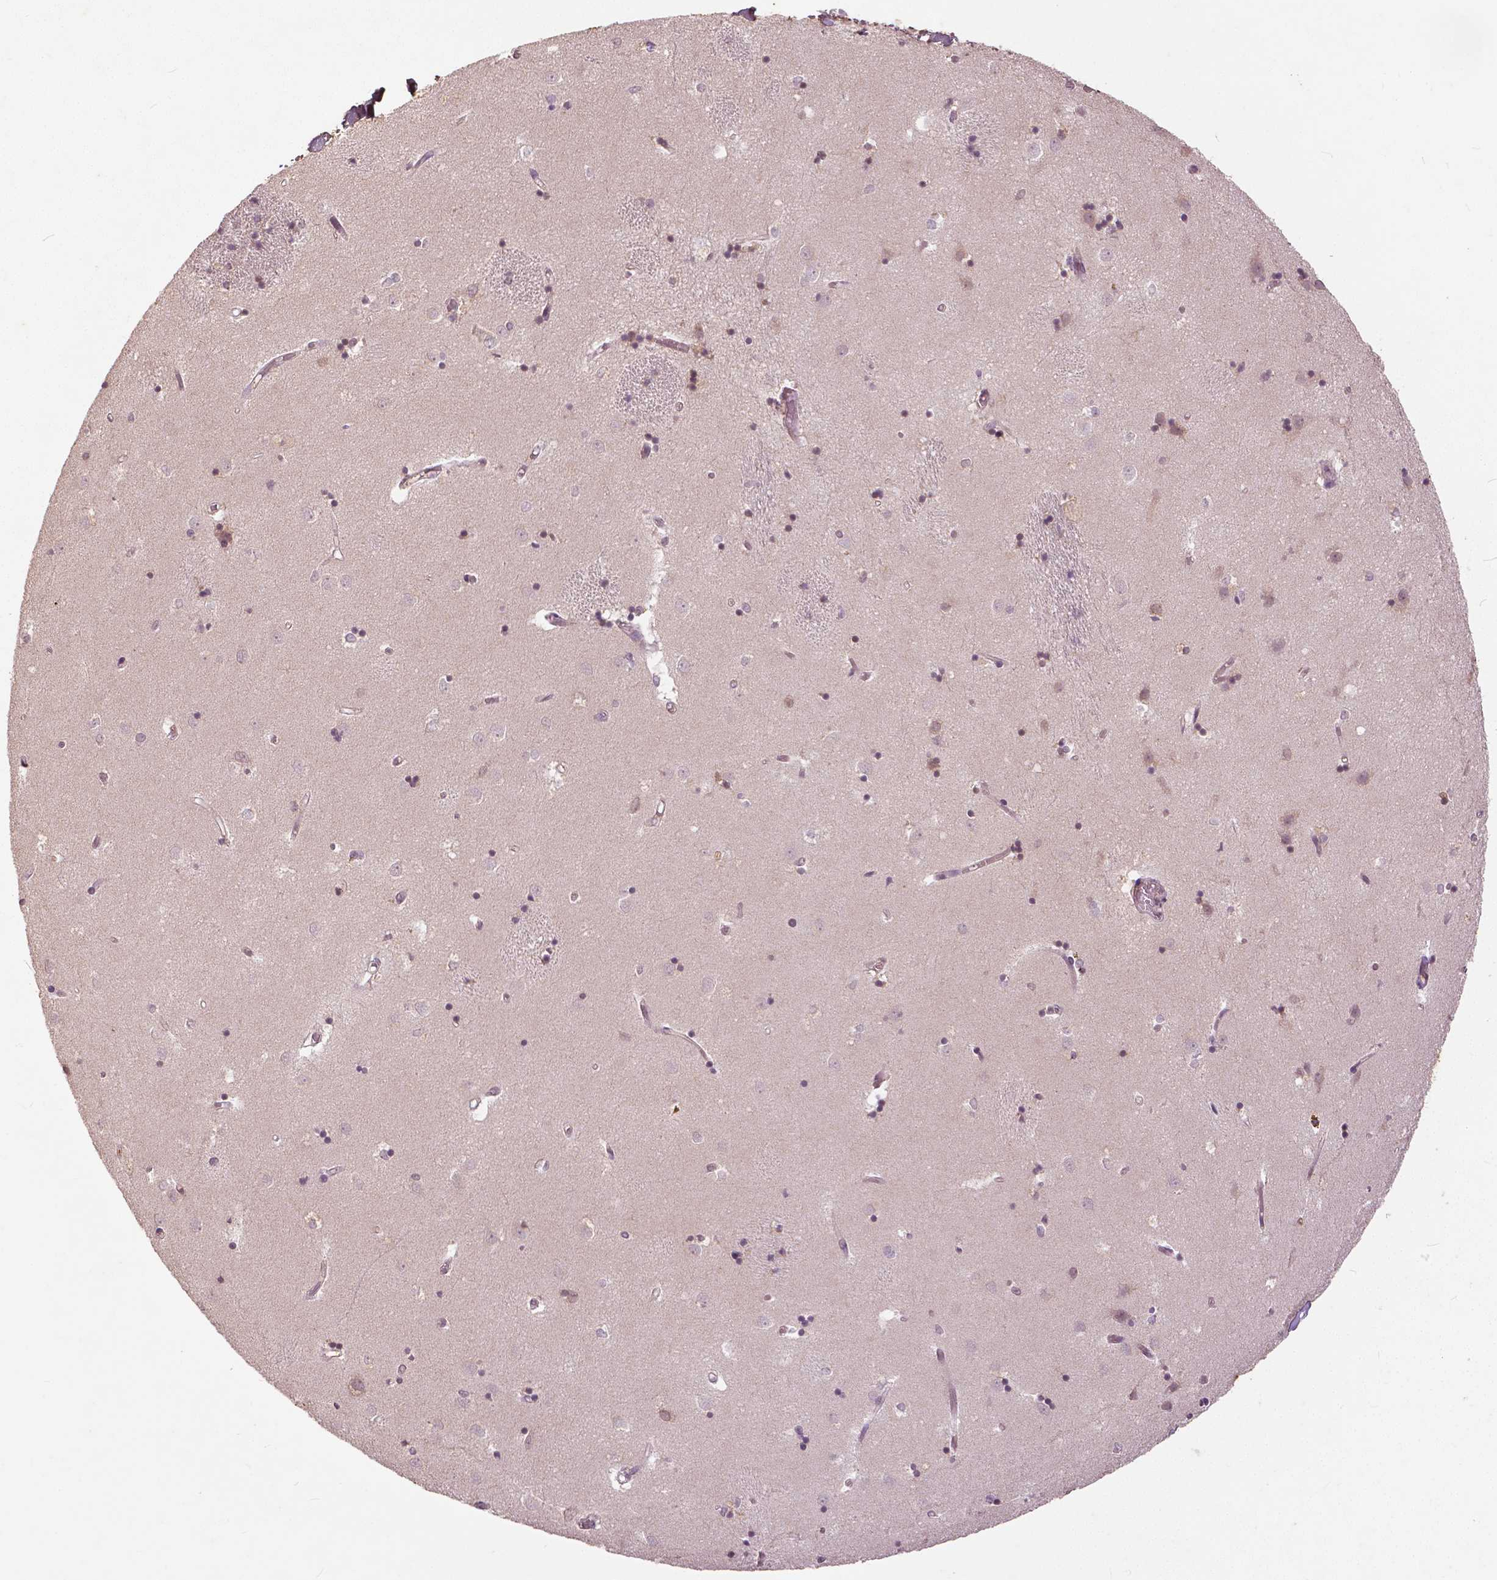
{"staining": {"intensity": "moderate", "quantity": "<25%", "location": "cytoplasmic/membranous,nuclear"}, "tissue": "caudate", "cell_type": "Glial cells", "image_type": "normal", "snomed": [{"axis": "morphology", "description": "Normal tissue, NOS"}, {"axis": "topography", "description": "Lateral ventricle wall"}], "caption": "This micrograph demonstrates immunohistochemistry staining of unremarkable human caudate, with low moderate cytoplasmic/membranous,nuclear staining in approximately <25% of glial cells.", "gene": "ANGPTL4", "patient": {"sex": "male", "age": 54}}